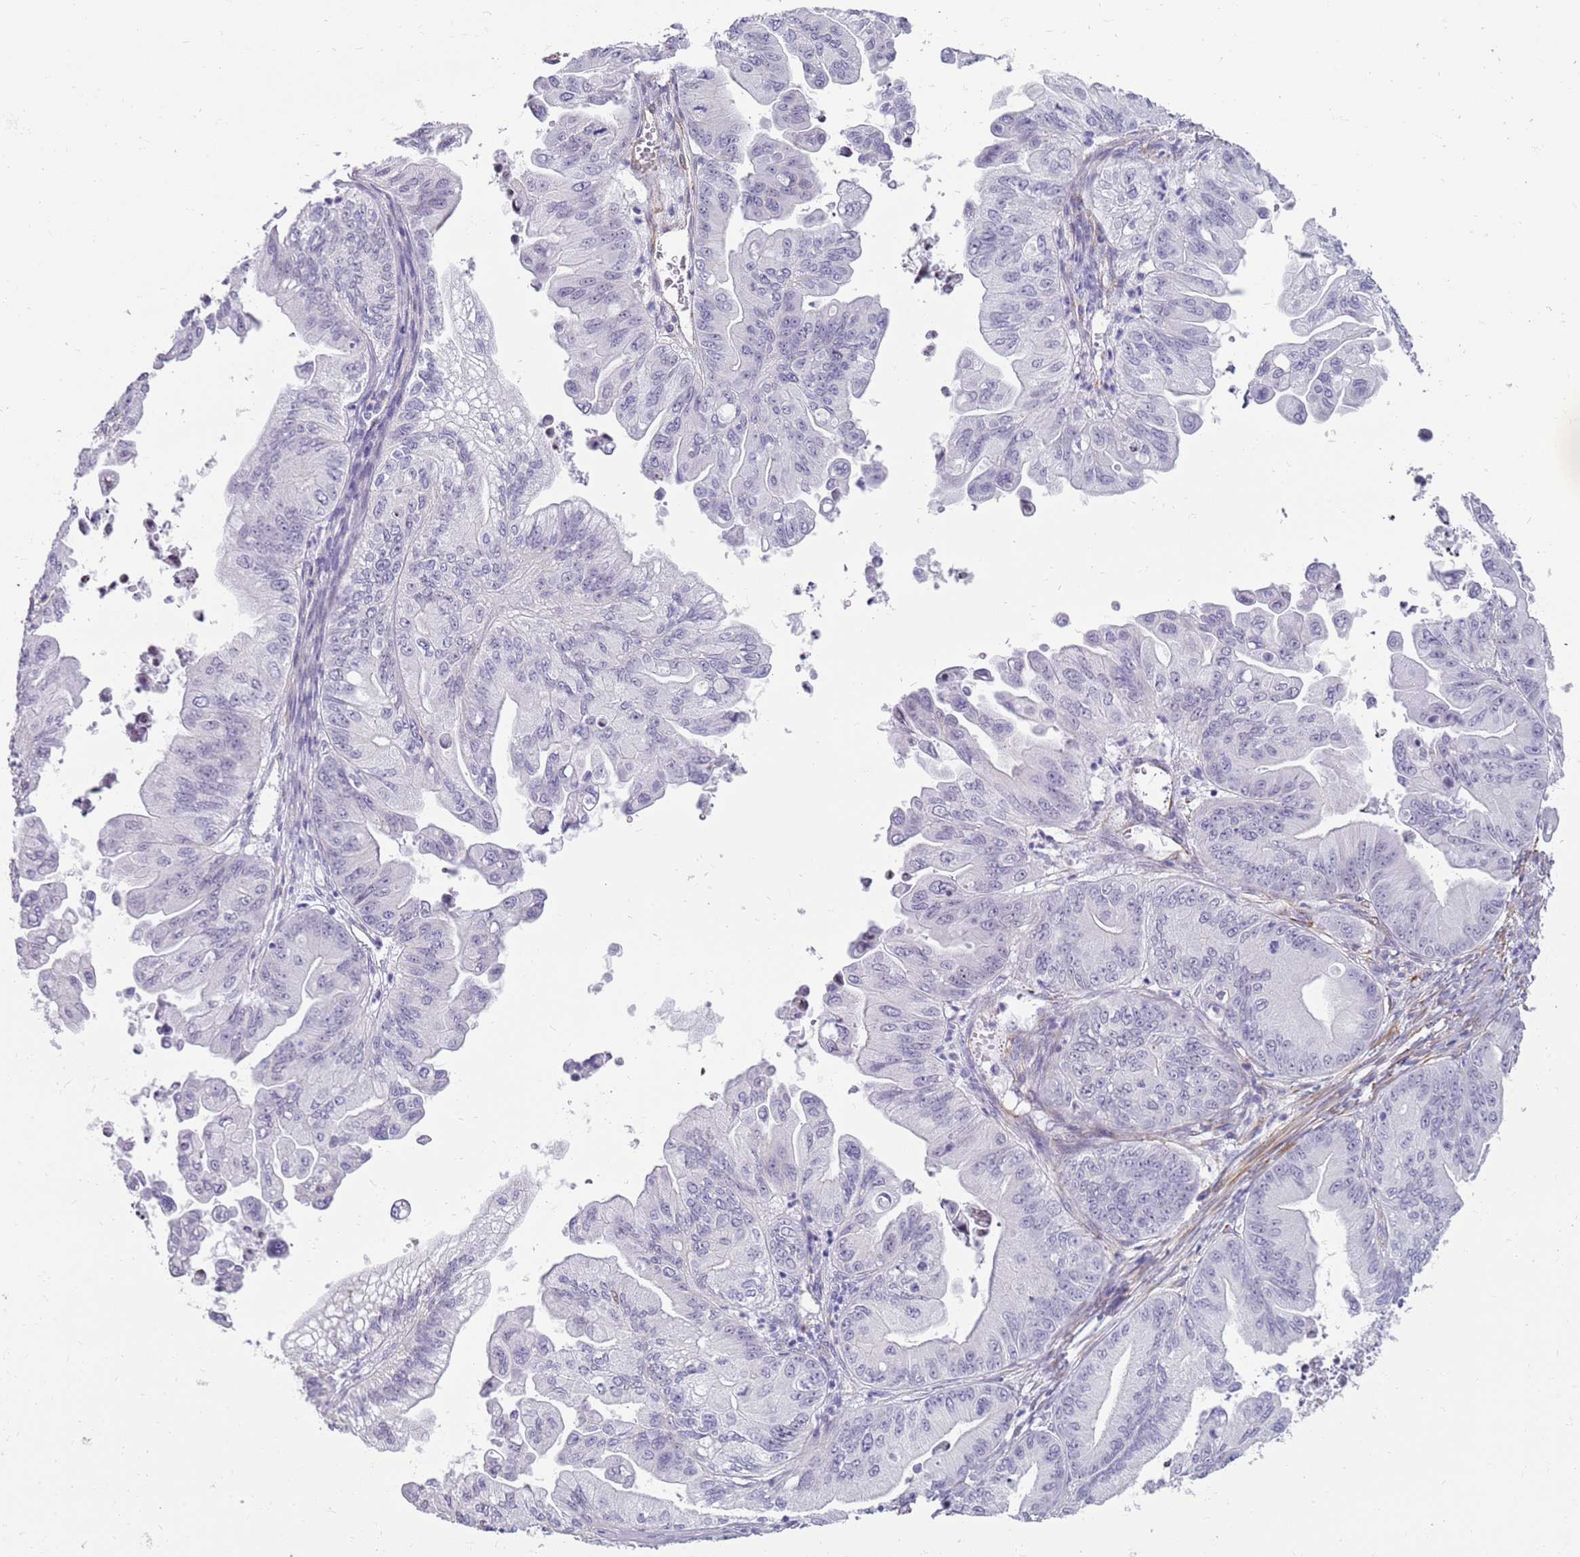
{"staining": {"intensity": "negative", "quantity": "none", "location": "none"}, "tissue": "ovarian cancer", "cell_type": "Tumor cells", "image_type": "cancer", "snomed": [{"axis": "morphology", "description": "Cystadenocarcinoma, mucinous, NOS"}, {"axis": "topography", "description": "Ovary"}], "caption": "Tumor cells are negative for protein expression in human ovarian mucinous cystadenocarcinoma.", "gene": "NBPF3", "patient": {"sex": "female", "age": 71}}